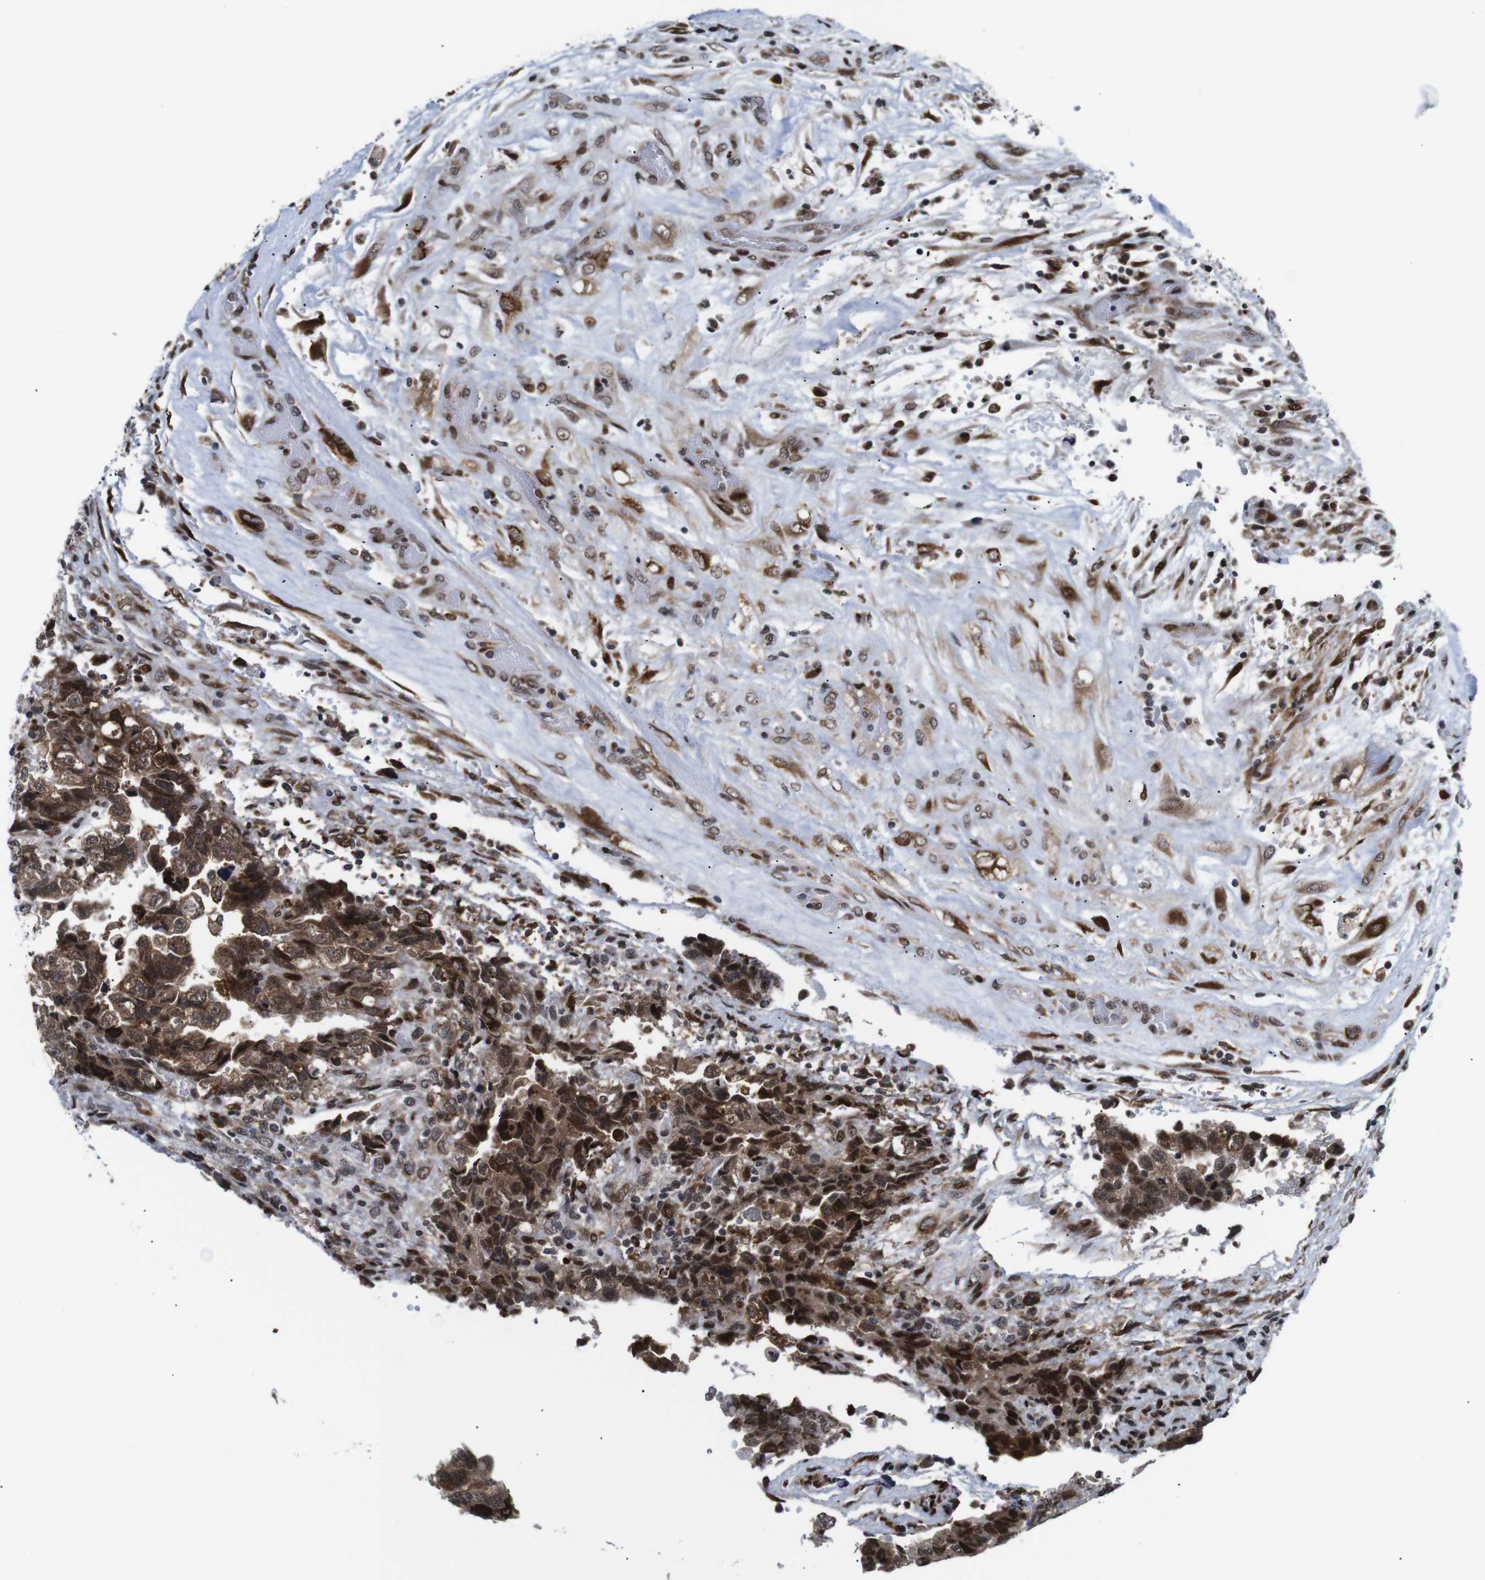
{"staining": {"intensity": "strong", "quantity": ">75%", "location": "cytoplasmic/membranous,nuclear"}, "tissue": "testis cancer", "cell_type": "Tumor cells", "image_type": "cancer", "snomed": [{"axis": "morphology", "description": "Carcinoma, Embryonal, NOS"}, {"axis": "topography", "description": "Testis"}], "caption": "Immunohistochemistry (IHC) photomicrograph of human embryonal carcinoma (testis) stained for a protein (brown), which exhibits high levels of strong cytoplasmic/membranous and nuclear staining in approximately >75% of tumor cells.", "gene": "EIF4G1", "patient": {"sex": "male", "age": 36}}